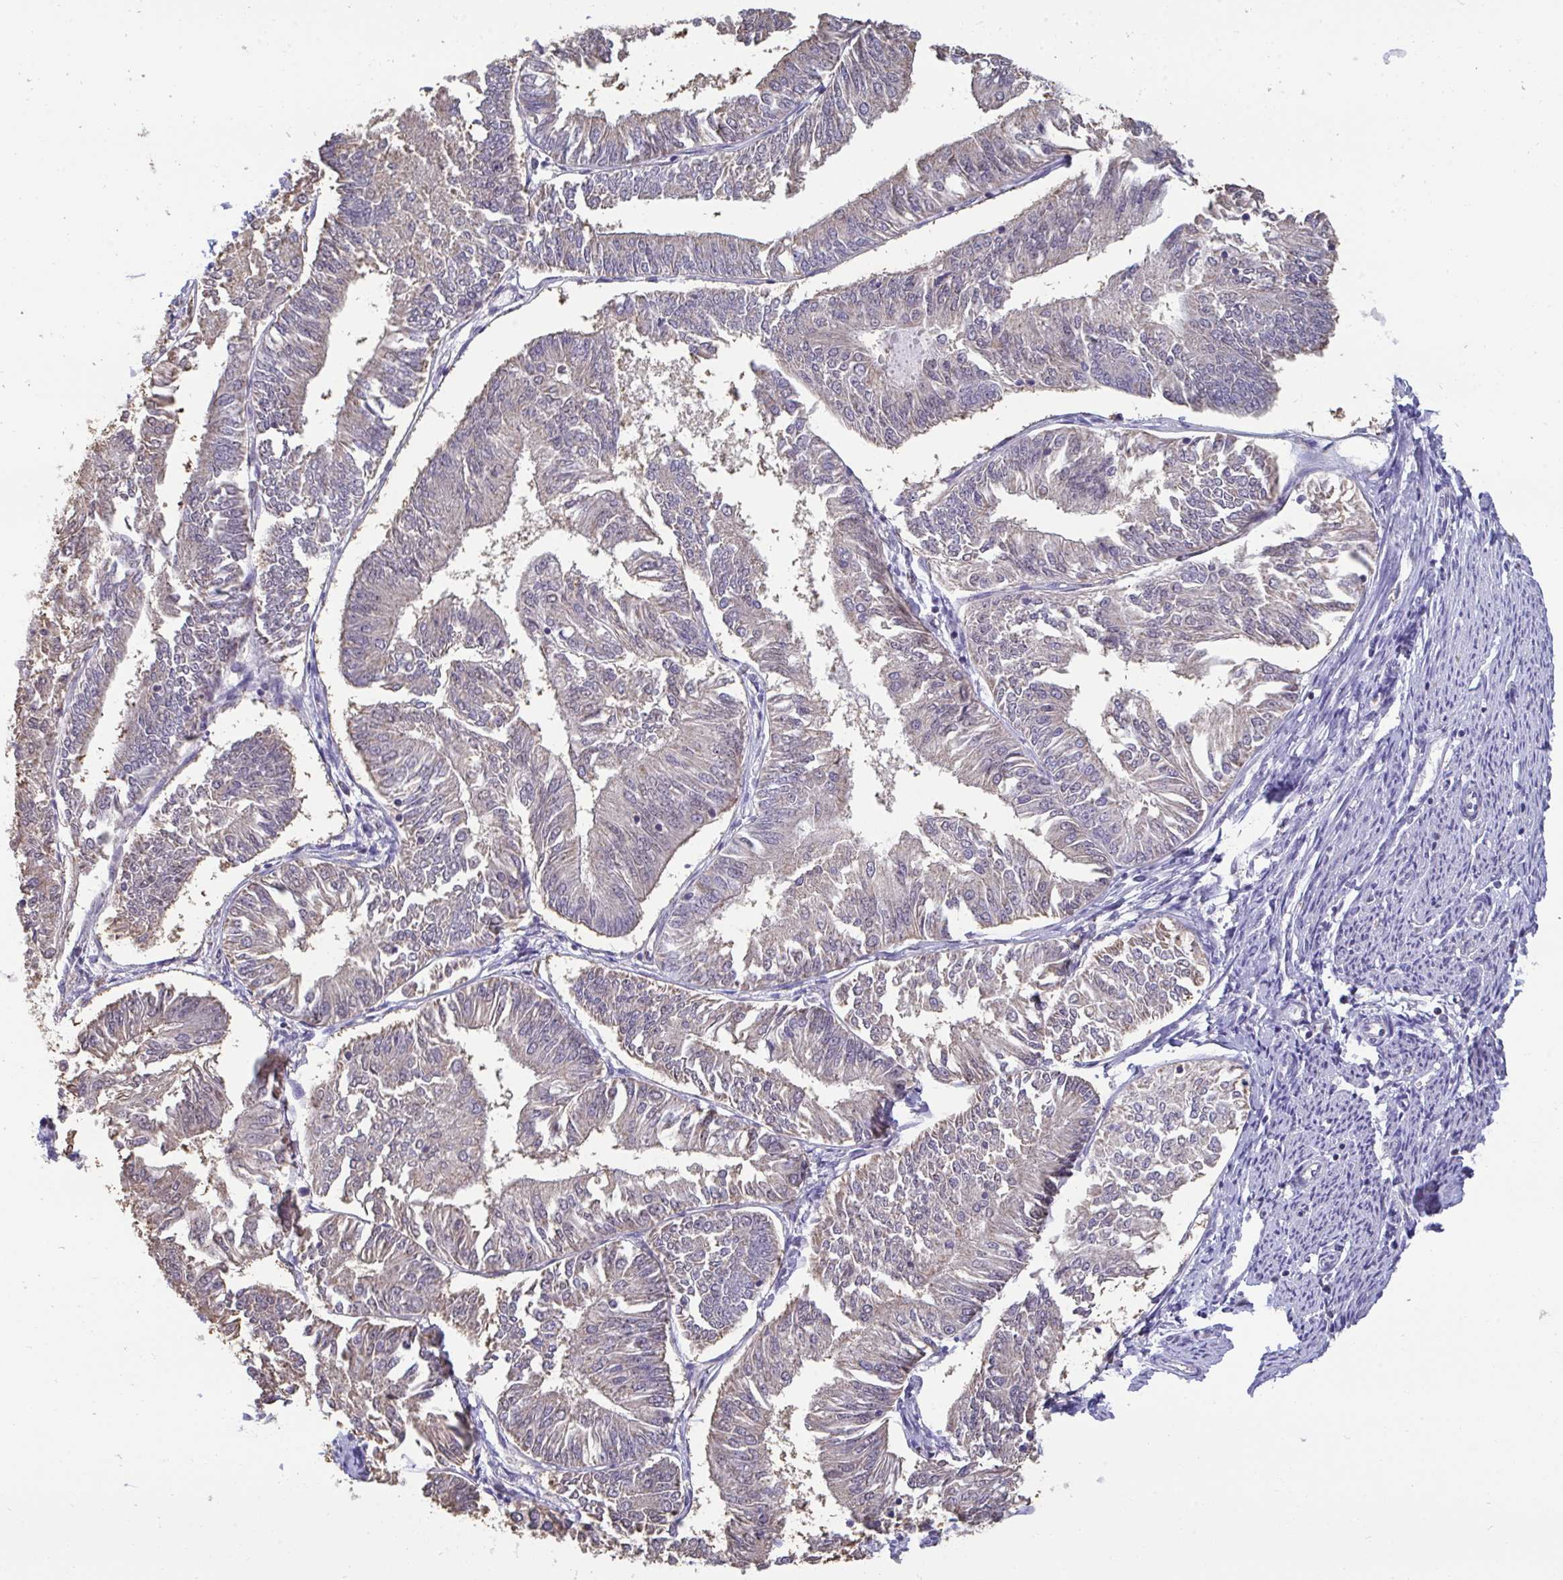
{"staining": {"intensity": "weak", "quantity": "<25%", "location": "nuclear"}, "tissue": "endometrial cancer", "cell_type": "Tumor cells", "image_type": "cancer", "snomed": [{"axis": "morphology", "description": "Adenocarcinoma, NOS"}, {"axis": "topography", "description": "Endometrium"}], "caption": "IHC of human endometrial cancer (adenocarcinoma) exhibits no staining in tumor cells.", "gene": "SENP3", "patient": {"sex": "female", "age": 58}}